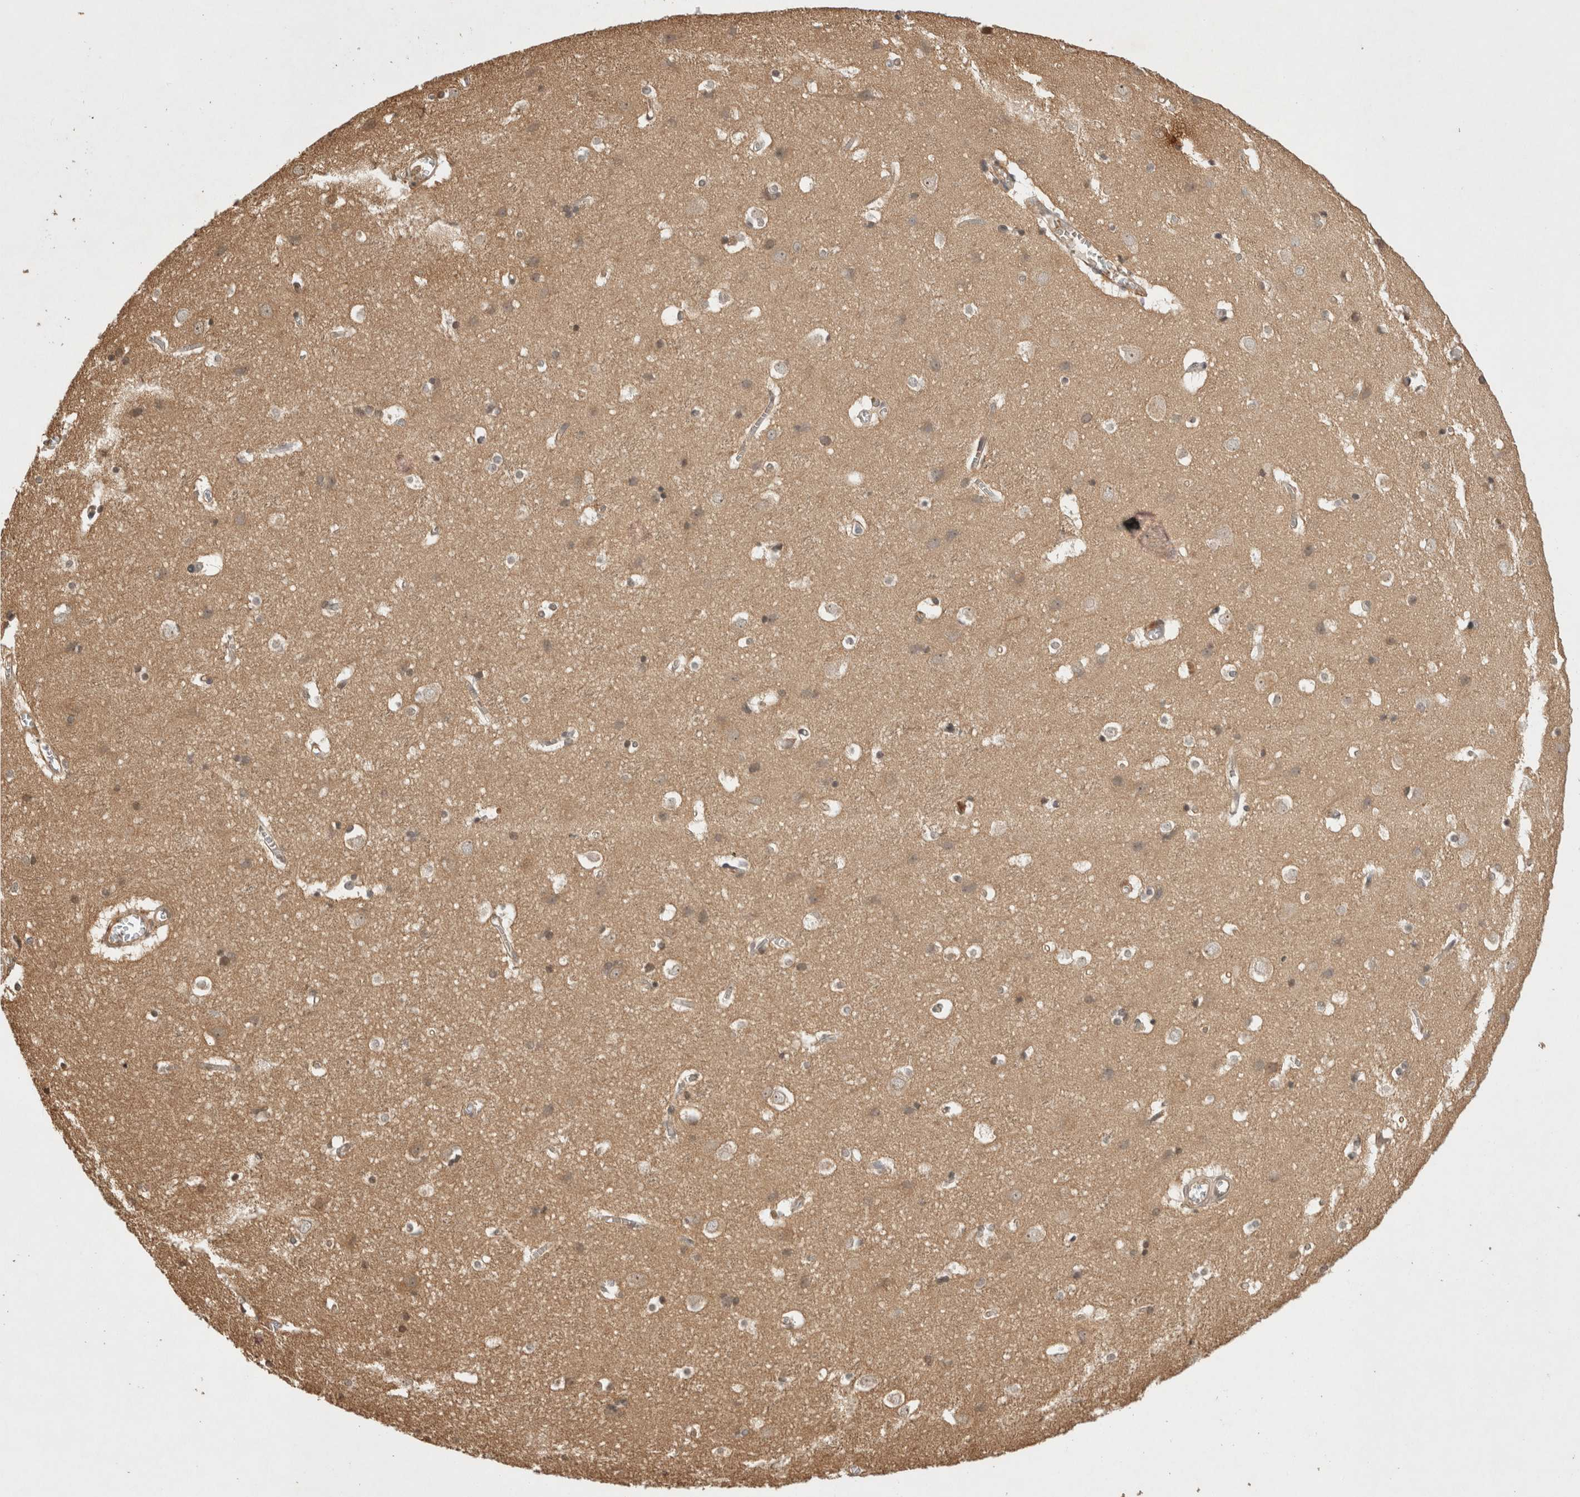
{"staining": {"intensity": "moderate", "quantity": ">75%", "location": "cytoplasmic/membranous"}, "tissue": "cerebral cortex", "cell_type": "Endothelial cells", "image_type": "normal", "snomed": [{"axis": "morphology", "description": "Normal tissue, NOS"}, {"axis": "topography", "description": "Cerebral cortex"}], "caption": "This is a micrograph of immunohistochemistry staining of unremarkable cerebral cortex, which shows moderate staining in the cytoplasmic/membranous of endothelial cells.", "gene": "PRMT3", "patient": {"sex": "male", "age": 54}}